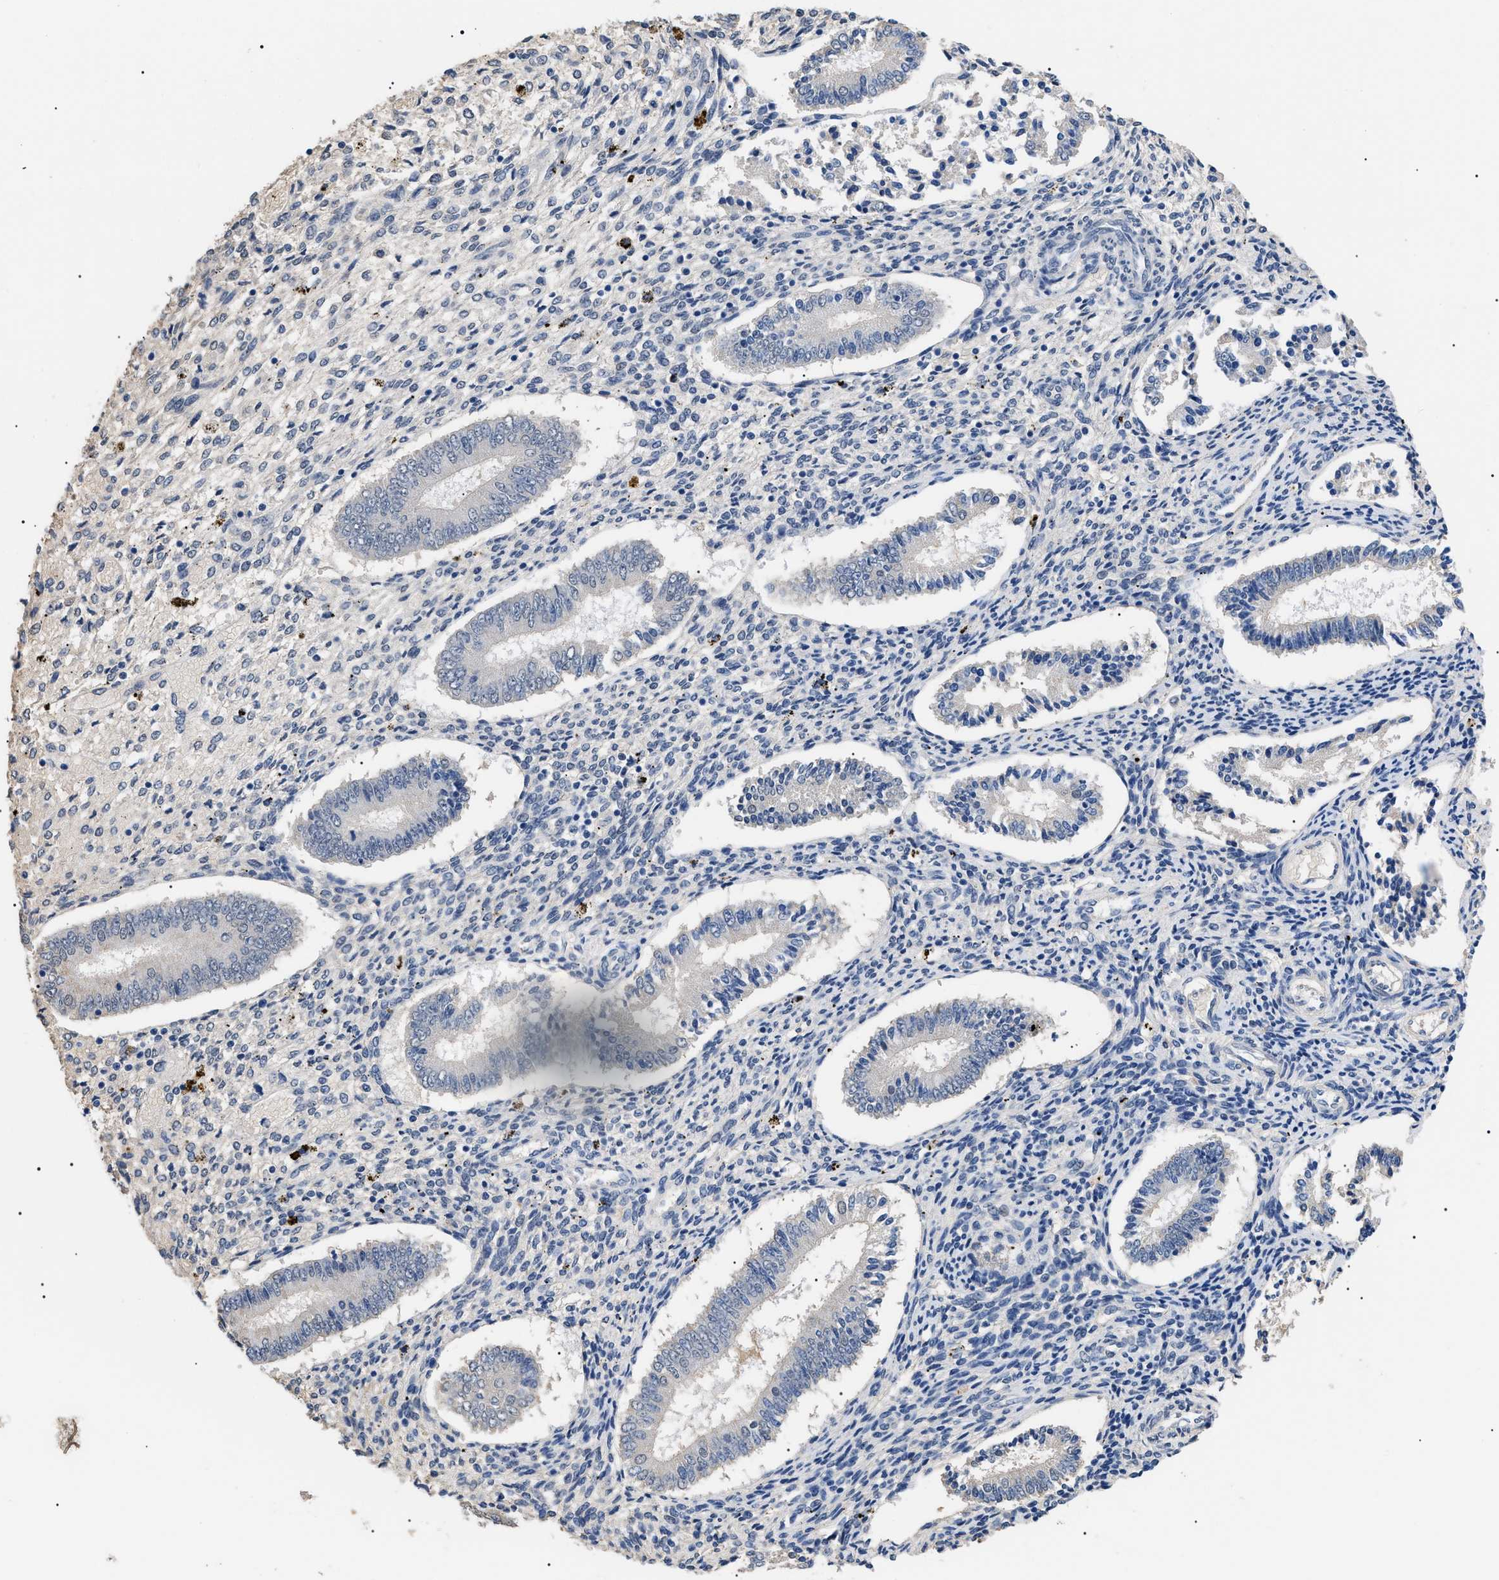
{"staining": {"intensity": "negative", "quantity": "none", "location": "none"}, "tissue": "endometrium", "cell_type": "Cells in endometrial stroma", "image_type": "normal", "snomed": [{"axis": "morphology", "description": "Normal tissue, NOS"}, {"axis": "topography", "description": "Endometrium"}], "caption": "The histopathology image demonstrates no staining of cells in endometrial stroma in normal endometrium.", "gene": "PRRT2", "patient": {"sex": "female", "age": 42}}